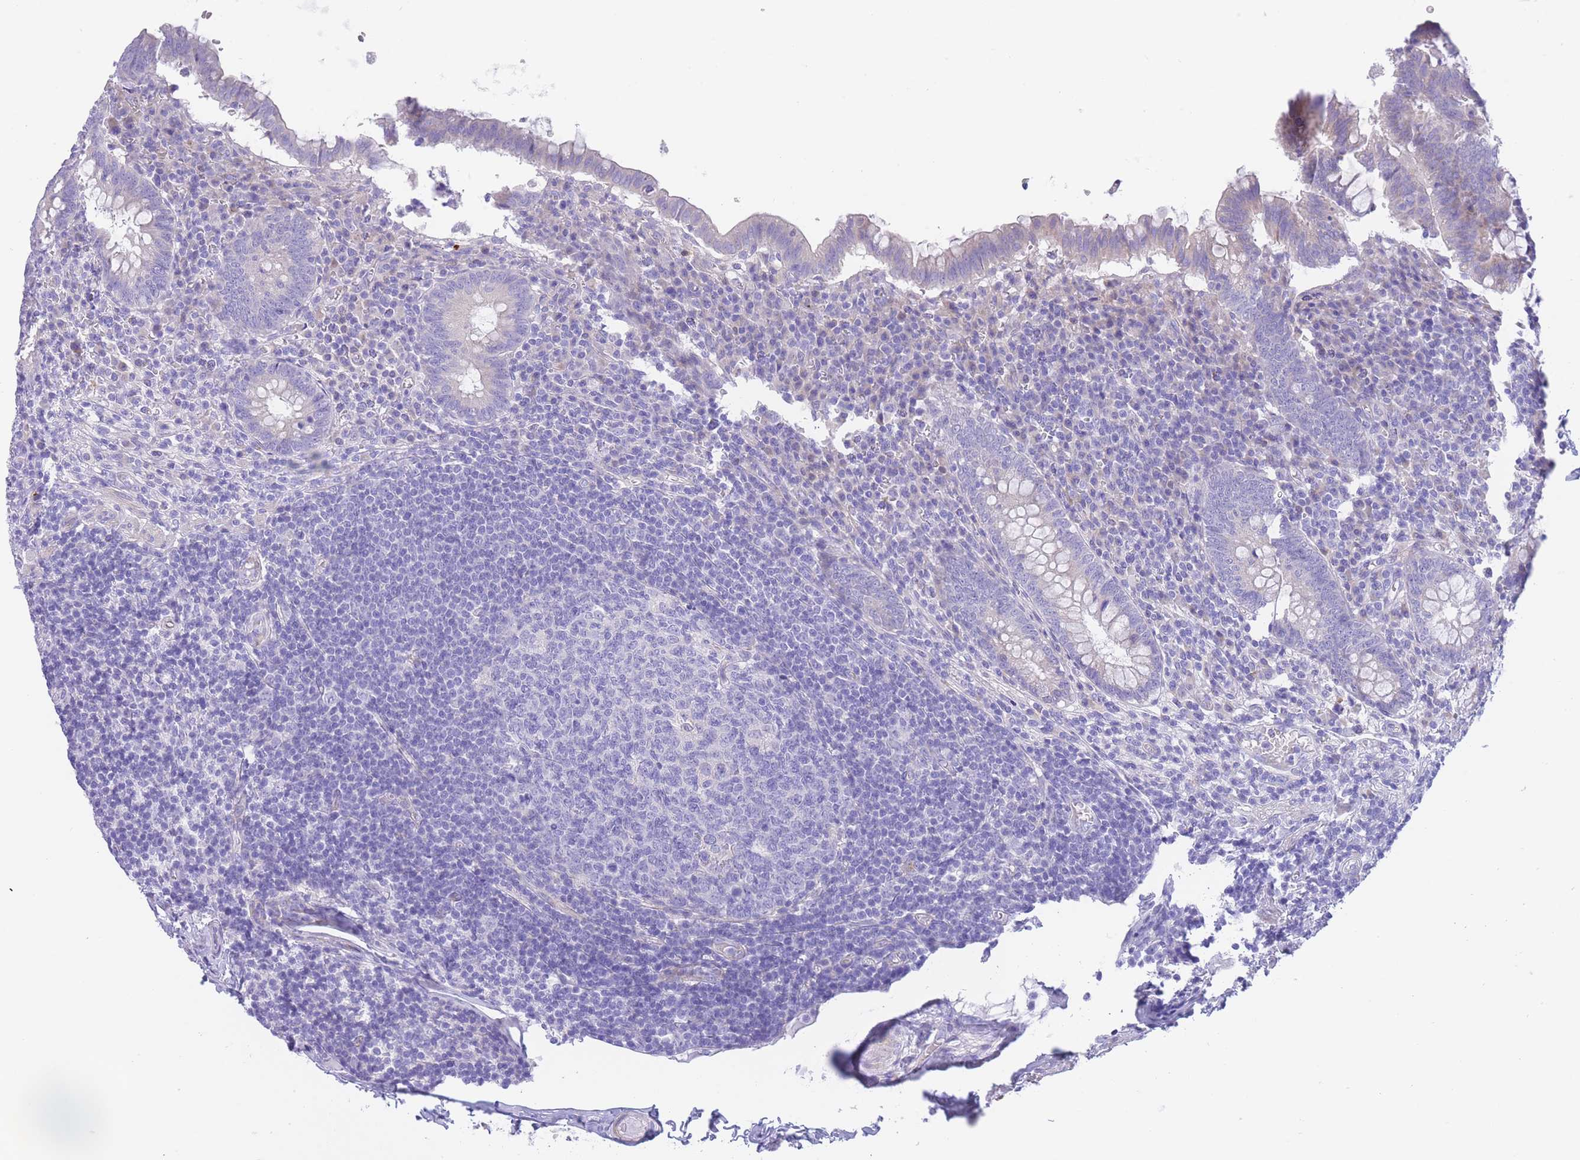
{"staining": {"intensity": "negative", "quantity": "none", "location": "none"}, "tissue": "appendix", "cell_type": "Glandular cells", "image_type": "normal", "snomed": [{"axis": "morphology", "description": "Normal tissue, NOS"}, {"axis": "topography", "description": "Appendix"}], "caption": "IHC of normal appendix exhibits no positivity in glandular cells. The staining was performed using DAB (3,3'-diaminobenzidine) to visualize the protein expression in brown, while the nuclei were stained in blue with hematoxylin (Magnification: 20x).", "gene": "QTRT1", "patient": {"sex": "male", "age": 83}}